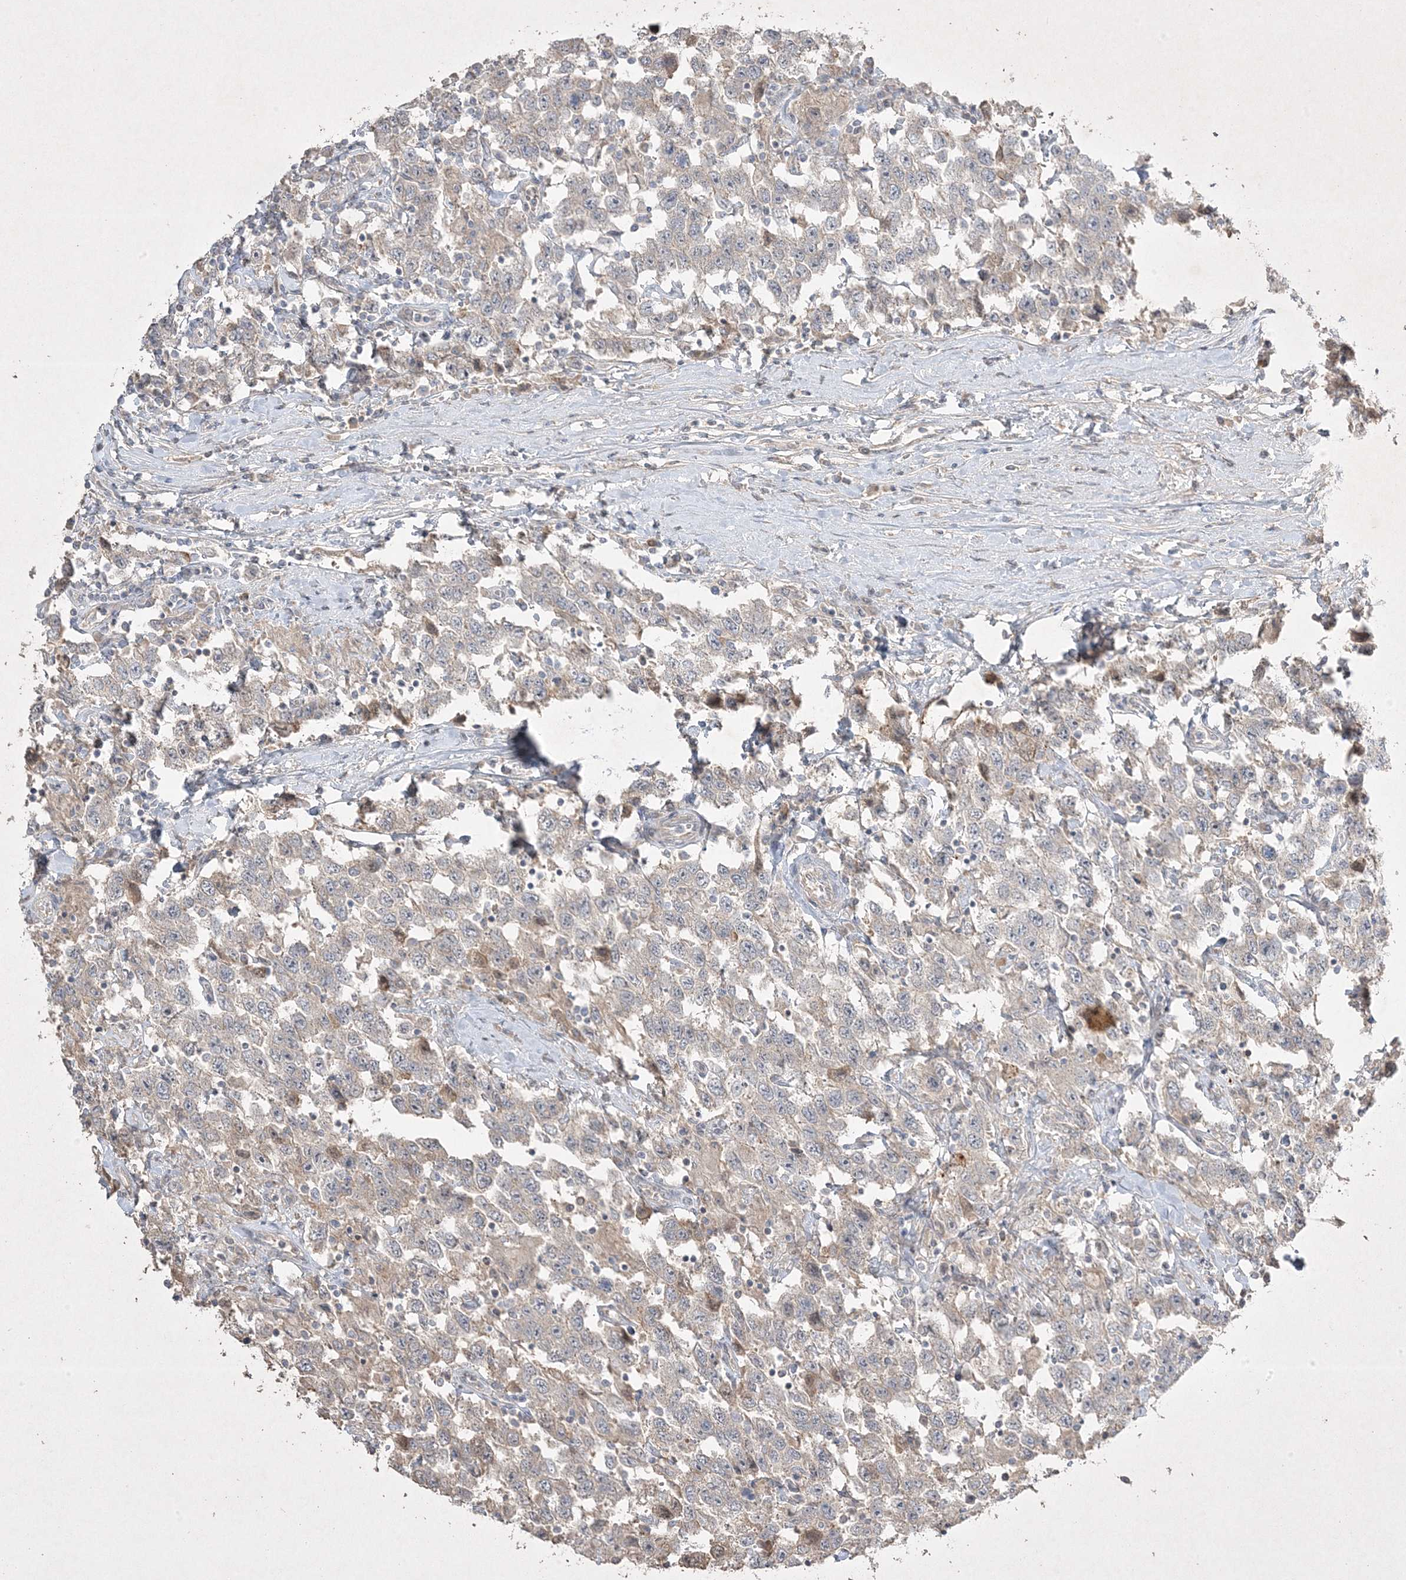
{"staining": {"intensity": "negative", "quantity": "none", "location": "none"}, "tissue": "testis cancer", "cell_type": "Tumor cells", "image_type": "cancer", "snomed": [{"axis": "morphology", "description": "Seminoma, NOS"}, {"axis": "topography", "description": "Testis"}], "caption": "High power microscopy photomicrograph of an immunohistochemistry (IHC) micrograph of testis cancer, revealing no significant positivity in tumor cells. The staining was performed using DAB to visualize the protein expression in brown, while the nuclei were stained in blue with hematoxylin (Magnification: 20x).", "gene": "RGL4", "patient": {"sex": "male", "age": 41}}